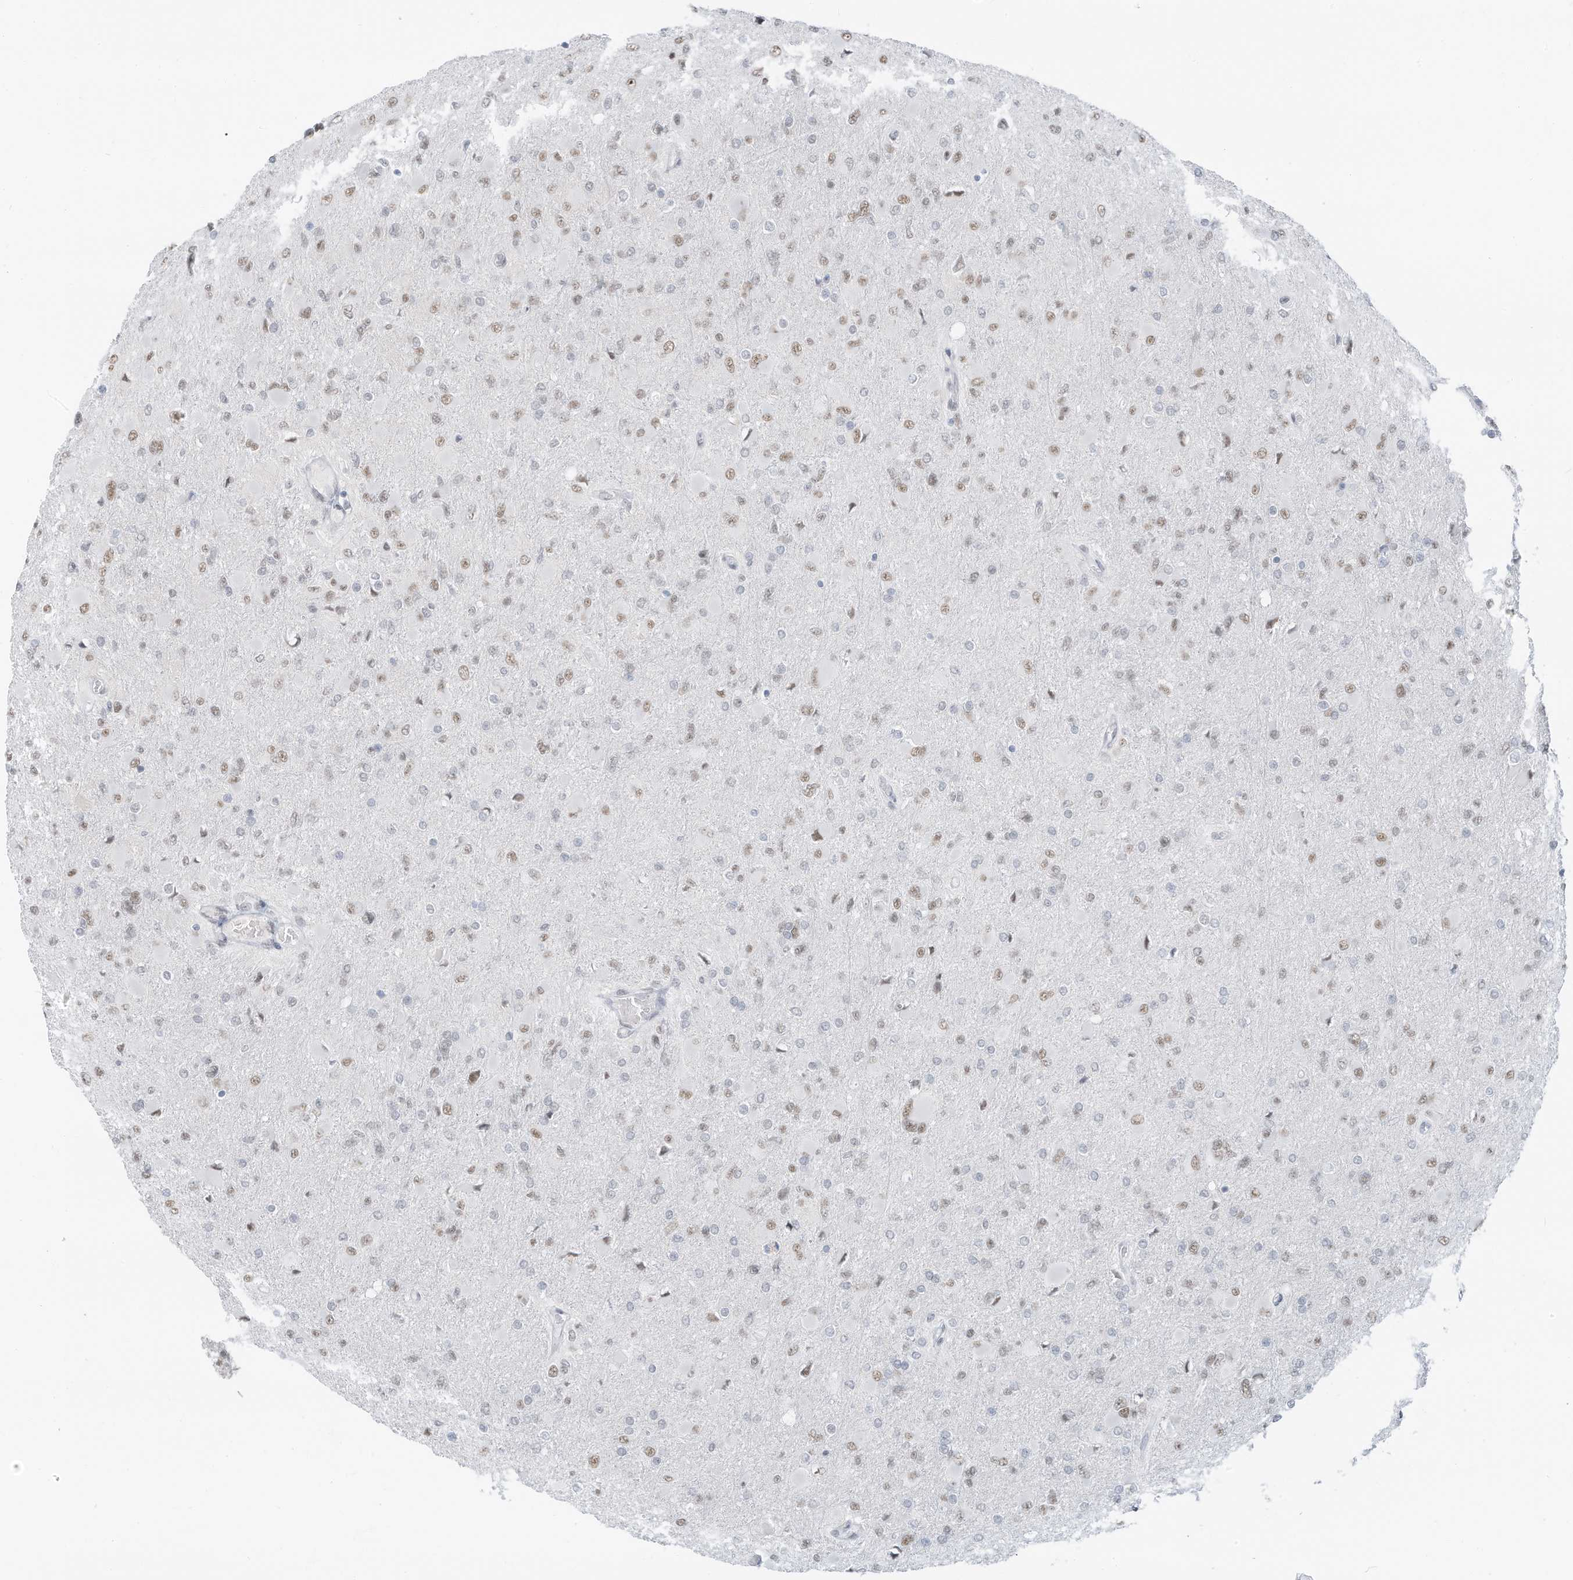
{"staining": {"intensity": "weak", "quantity": "25%-75%", "location": "nuclear"}, "tissue": "glioma", "cell_type": "Tumor cells", "image_type": "cancer", "snomed": [{"axis": "morphology", "description": "Glioma, malignant, High grade"}, {"axis": "topography", "description": "Cerebral cortex"}], "caption": "Glioma was stained to show a protein in brown. There is low levels of weak nuclear expression in approximately 25%-75% of tumor cells.", "gene": "PGC", "patient": {"sex": "female", "age": 36}}